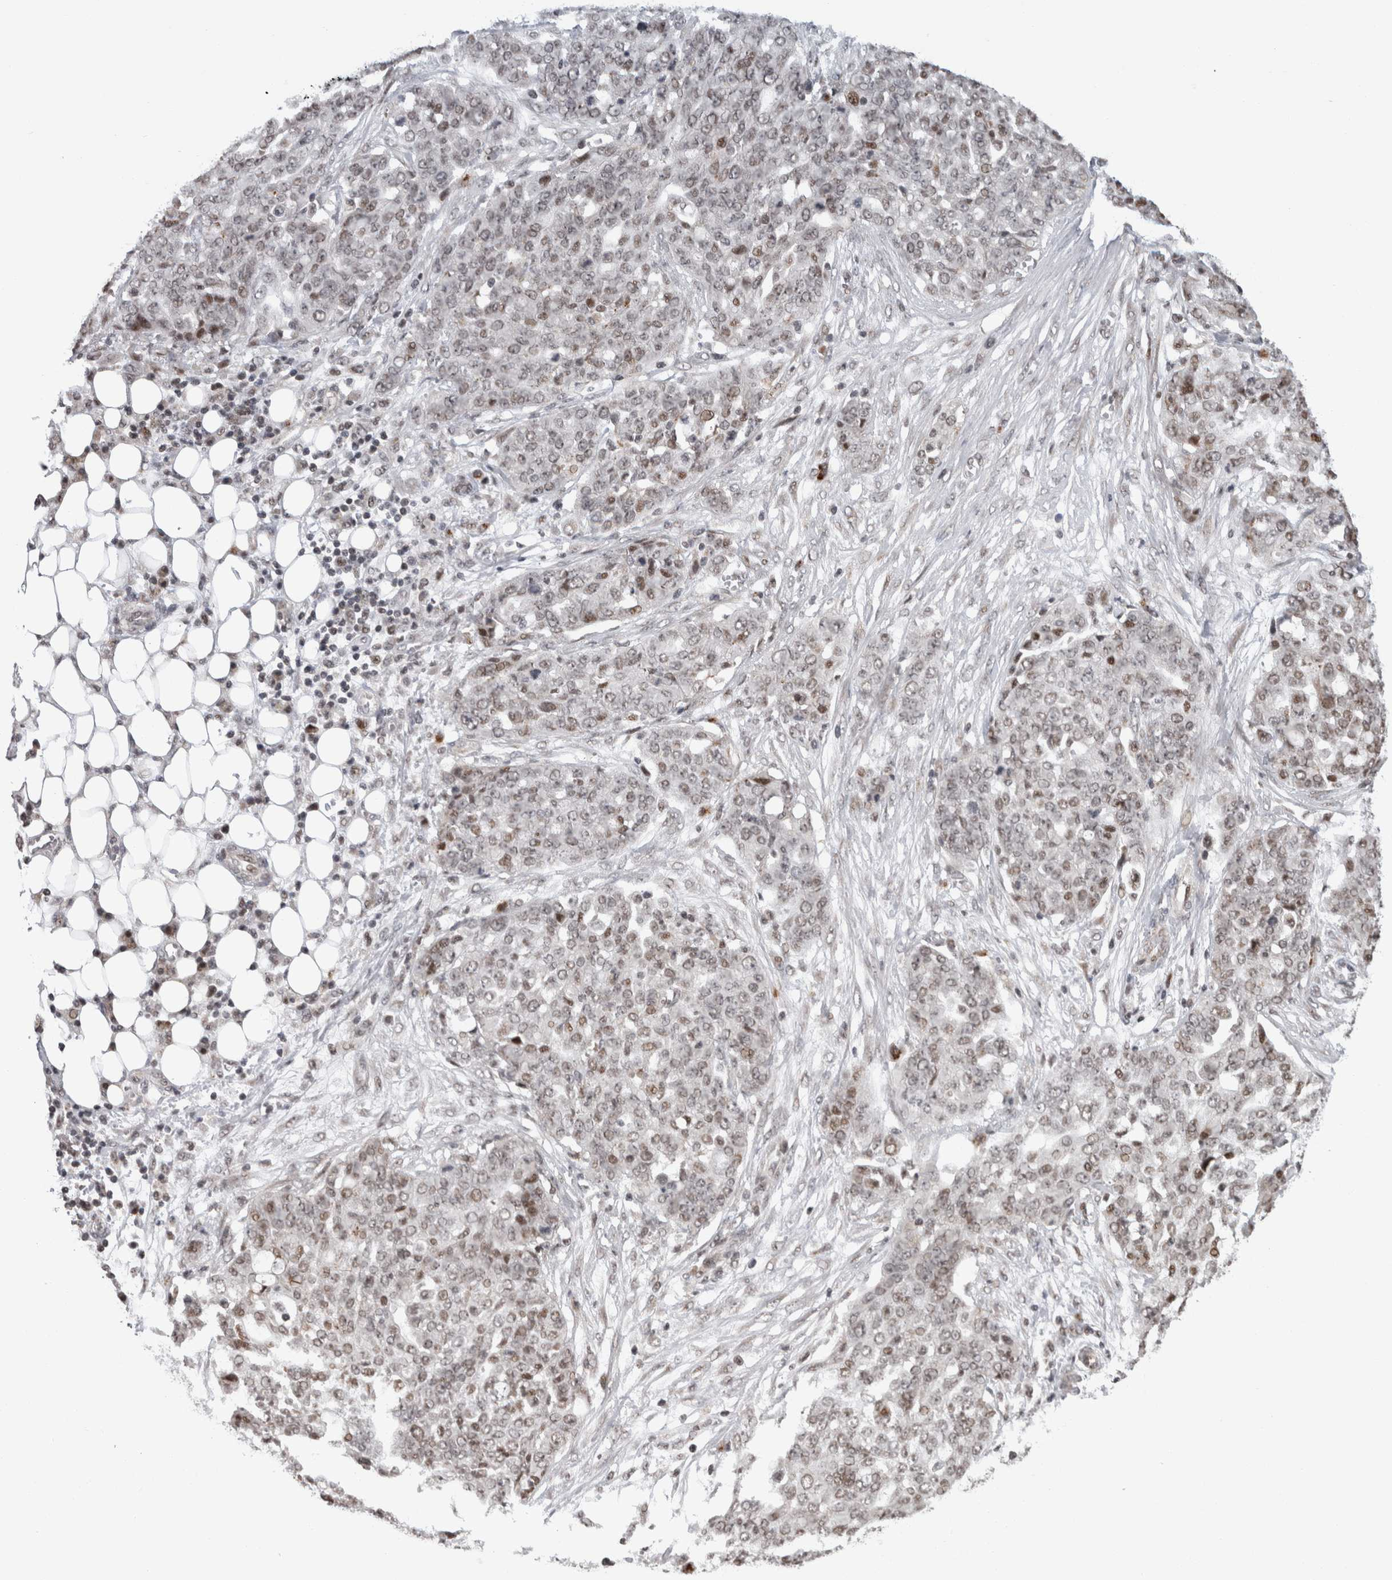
{"staining": {"intensity": "weak", "quantity": ">75%", "location": "nuclear"}, "tissue": "ovarian cancer", "cell_type": "Tumor cells", "image_type": "cancer", "snomed": [{"axis": "morphology", "description": "Cystadenocarcinoma, serous, NOS"}, {"axis": "topography", "description": "Soft tissue"}, {"axis": "topography", "description": "Ovary"}], "caption": "Ovarian serous cystadenocarcinoma tissue shows weak nuclear positivity in approximately >75% of tumor cells, visualized by immunohistochemistry. (Brightfield microscopy of DAB IHC at high magnification).", "gene": "ZBTB11", "patient": {"sex": "female", "age": 57}}